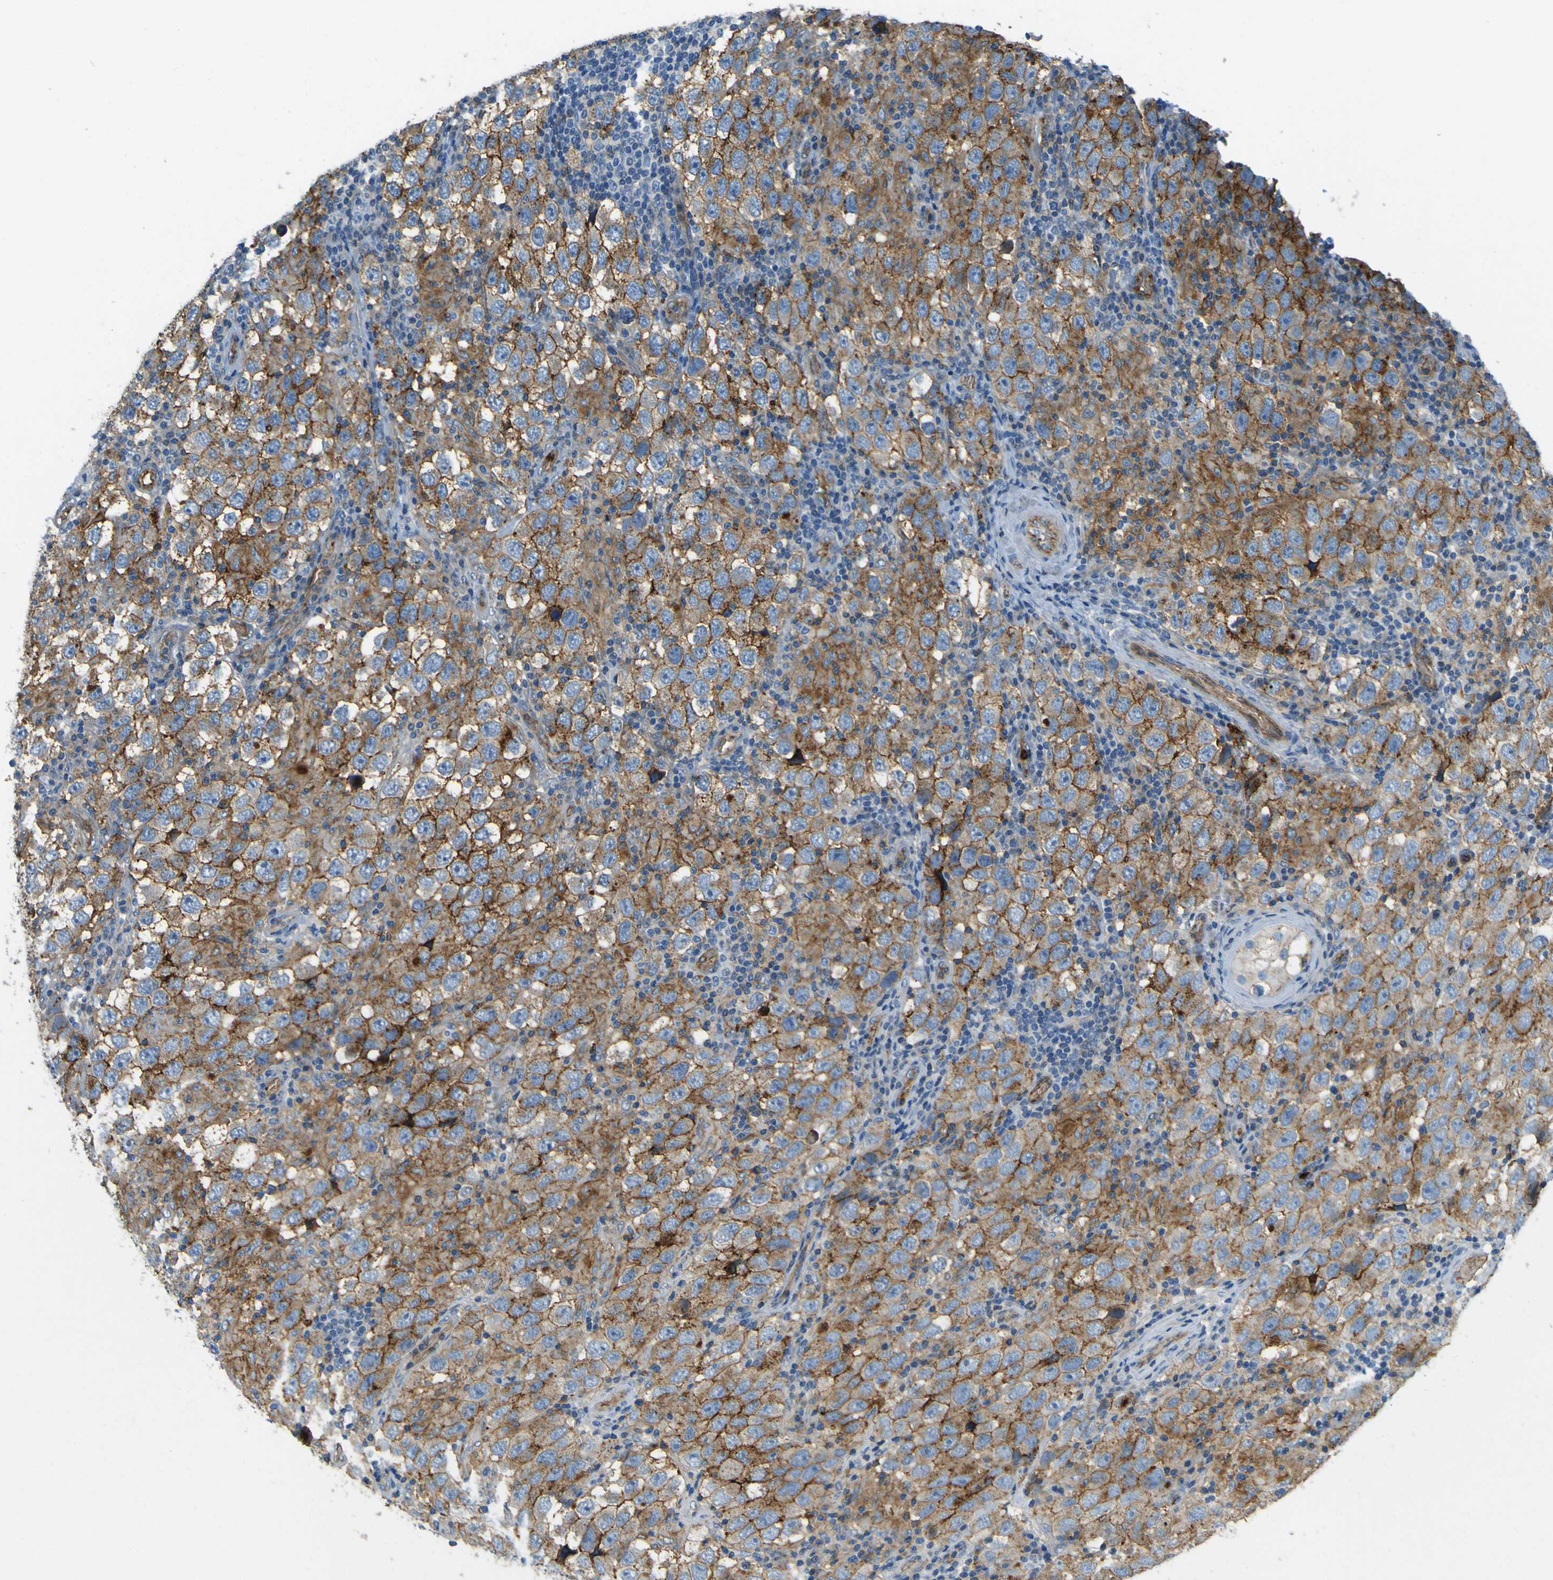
{"staining": {"intensity": "strong", "quantity": "25%-75%", "location": "cytoplasmic/membranous"}, "tissue": "testis cancer", "cell_type": "Tumor cells", "image_type": "cancer", "snomed": [{"axis": "morphology", "description": "Carcinoma, Embryonal, NOS"}, {"axis": "topography", "description": "Testis"}], "caption": "Protein expression analysis of human embryonal carcinoma (testis) reveals strong cytoplasmic/membranous staining in approximately 25%-75% of tumor cells.", "gene": "PLXDC1", "patient": {"sex": "male", "age": 21}}